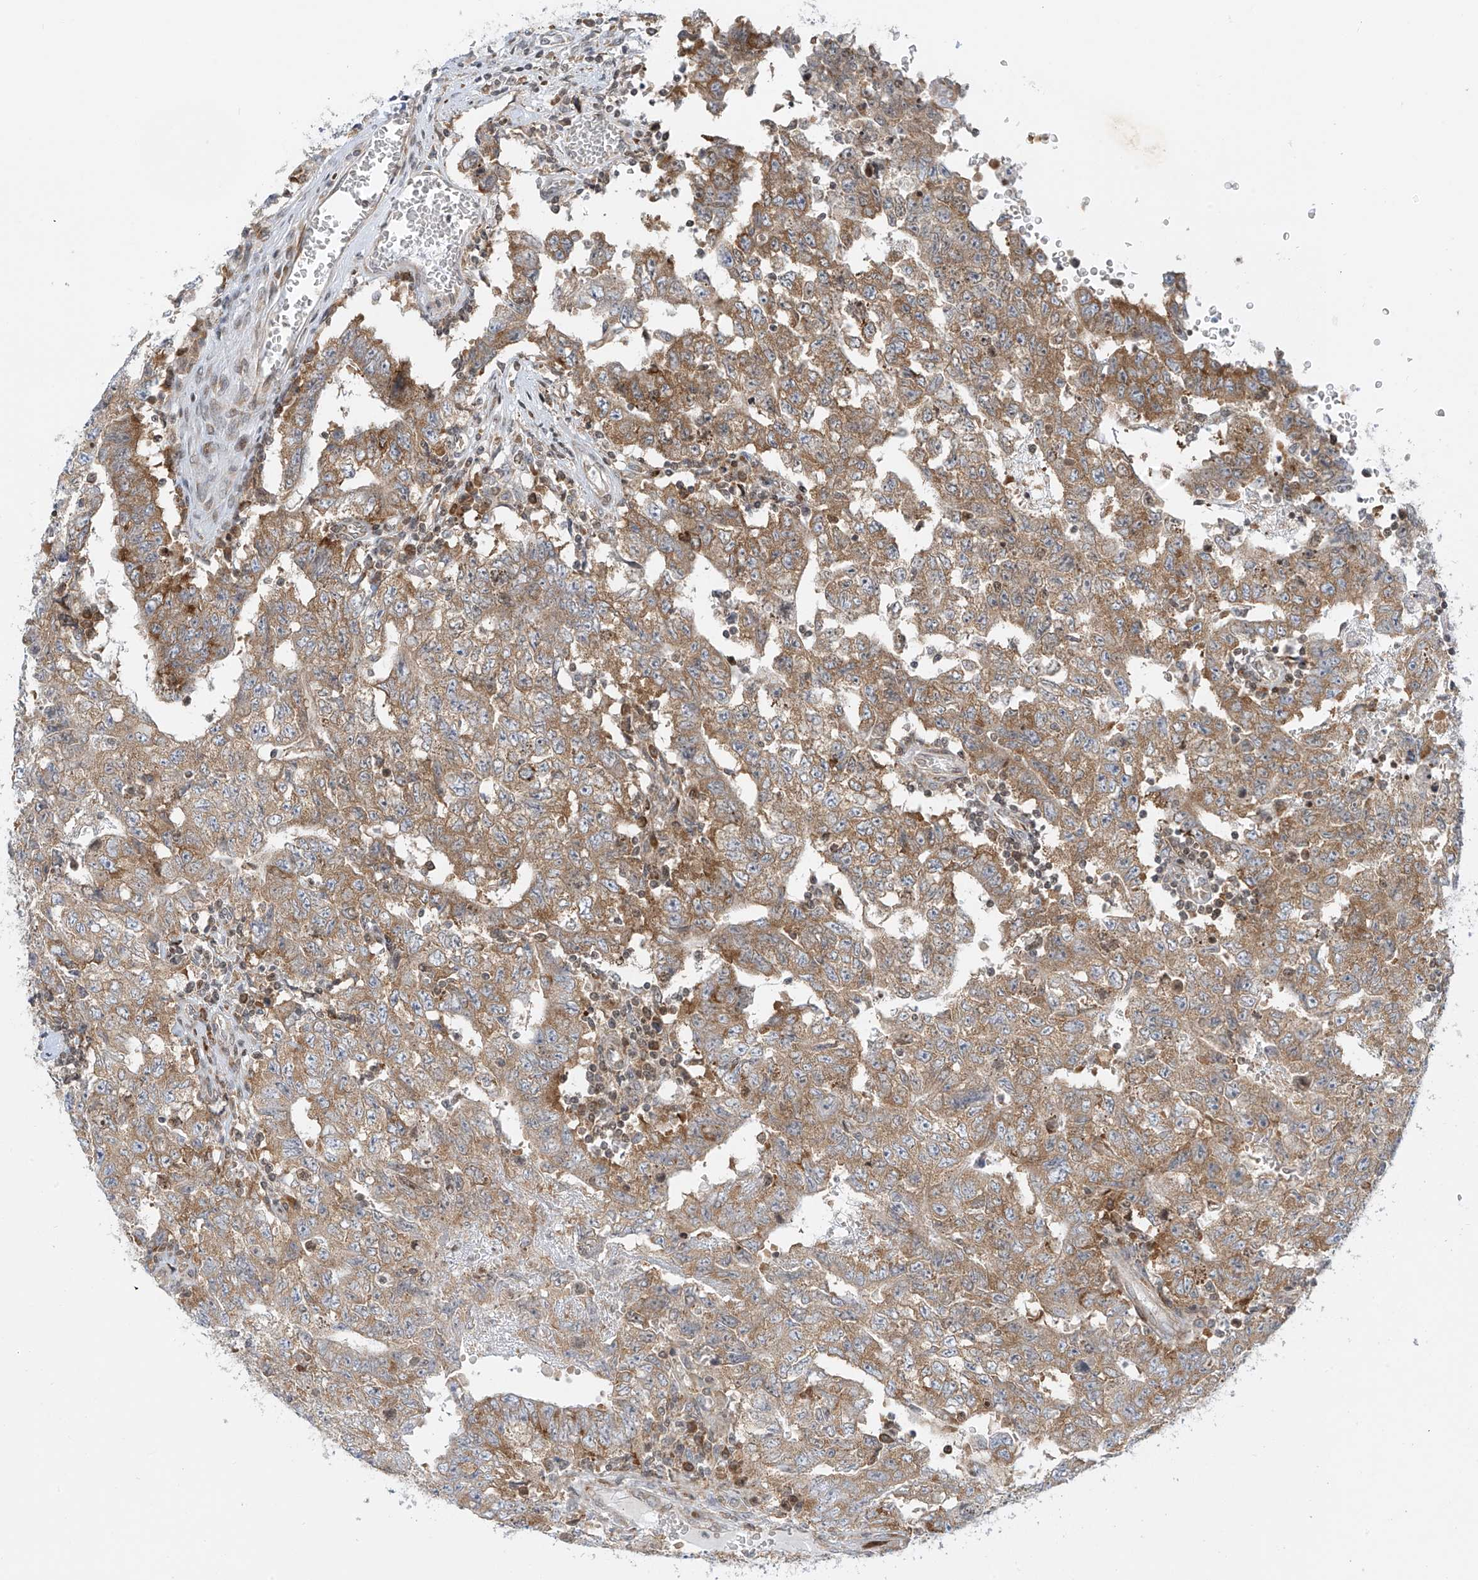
{"staining": {"intensity": "moderate", "quantity": ">75%", "location": "cytoplasmic/membranous"}, "tissue": "testis cancer", "cell_type": "Tumor cells", "image_type": "cancer", "snomed": [{"axis": "morphology", "description": "Carcinoma, Embryonal, NOS"}, {"axis": "topography", "description": "Testis"}], "caption": "High-power microscopy captured an IHC histopathology image of testis cancer, revealing moderate cytoplasmic/membranous staining in approximately >75% of tumor cells.", "gene": "EDF1", "patient": {"sex": "male", "age": 26}}